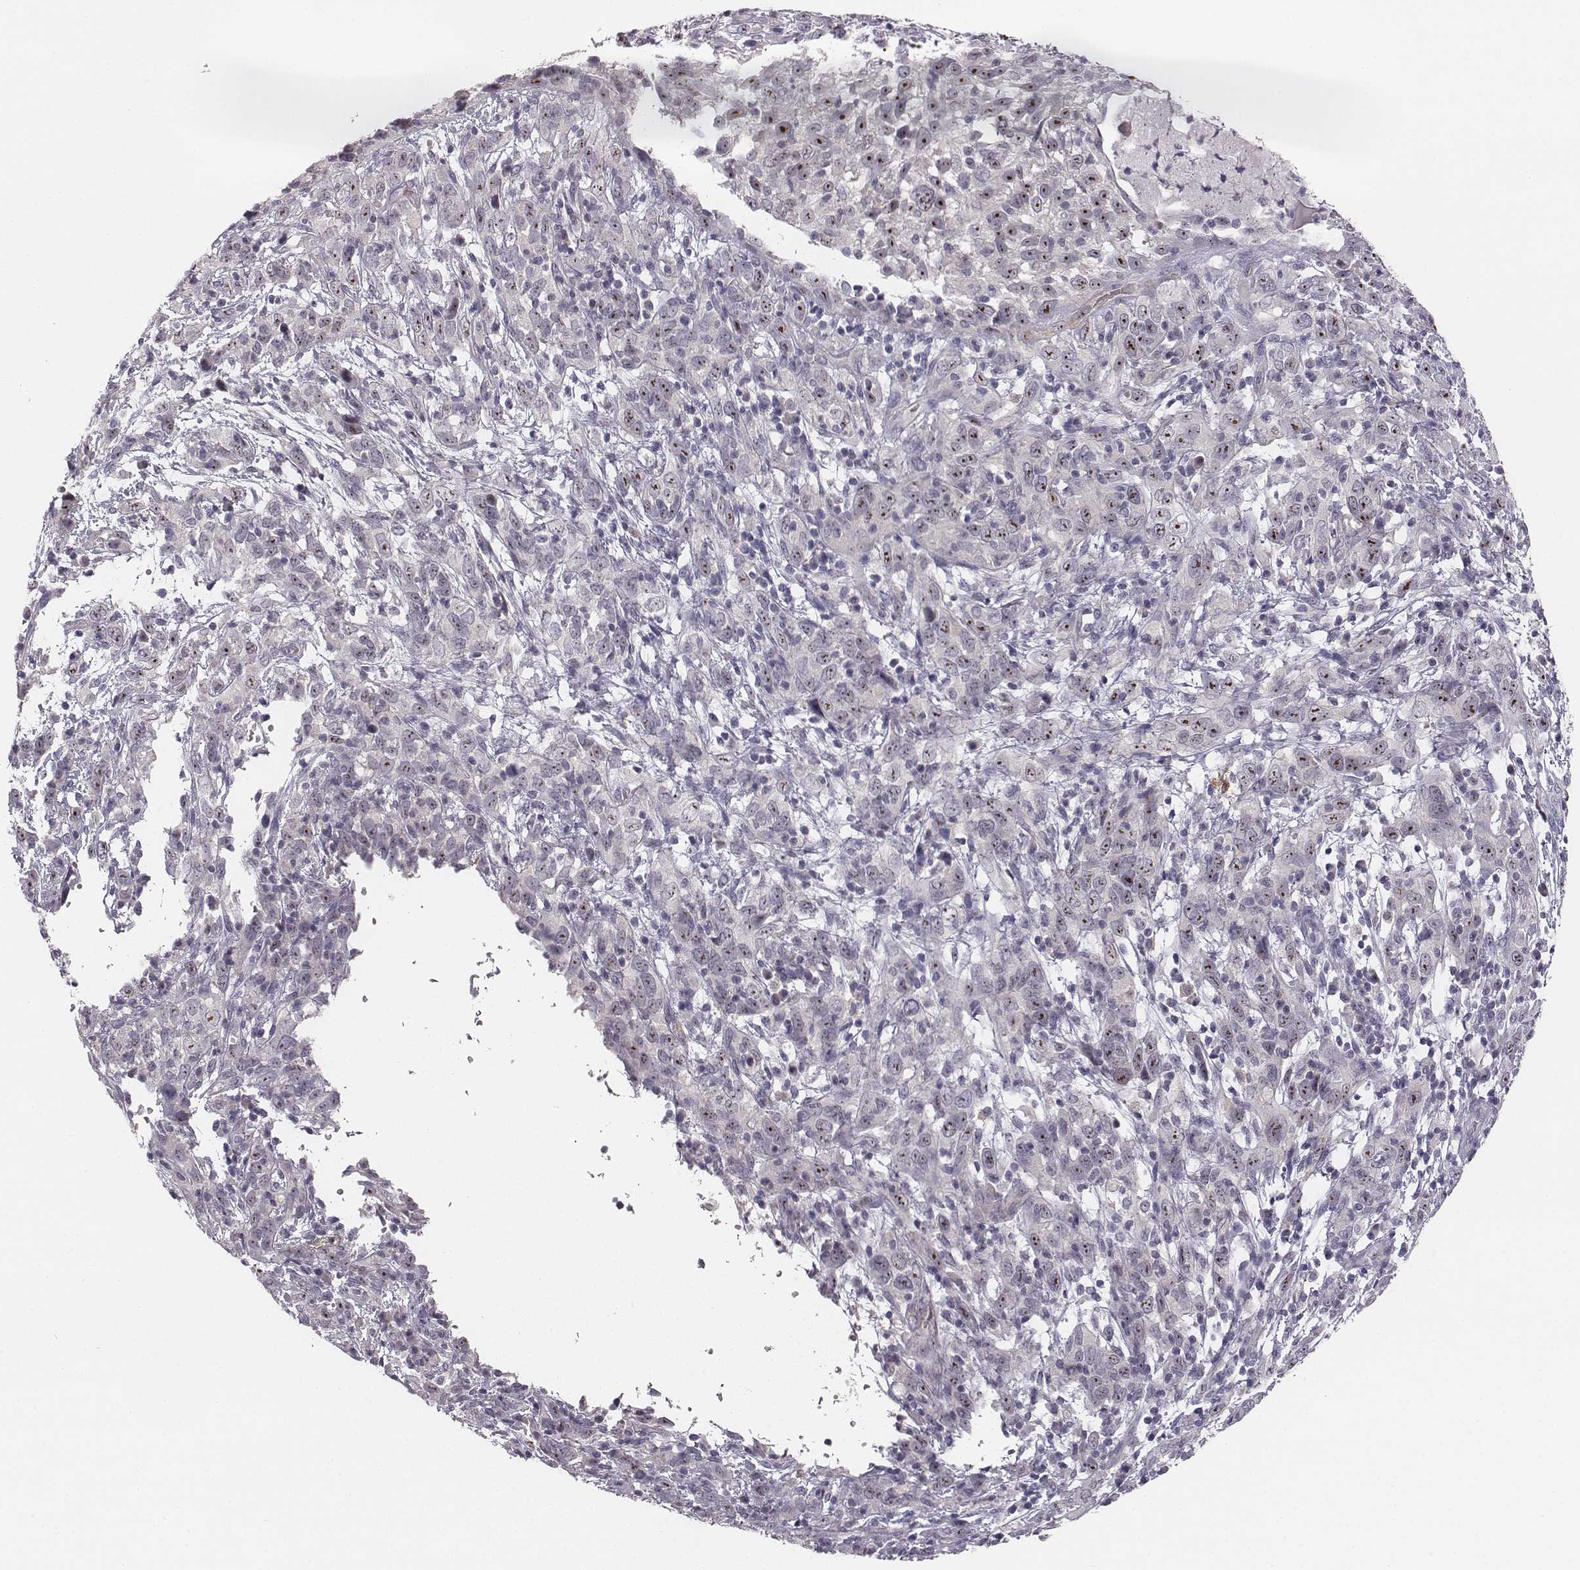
{"staining": {"intensity": "strong", "quantity": "25%-75%", "location": "nuclear"}, "tissue": "cervical cancer", "cell_type": "Tumor cells", "image_type": "cancer", "snomed": [{"axis": "morphology", "description": "Adenocarcinoma, NOS"}, {"axis": "topography", "description": "Cervix"}], "caption": "This is an image of IHC staining of cervical cancer, which shows strong staining in the nuclear of tumor cells.", "gene": "NIFK", "patient": {"sex": "female", "age": 40}}